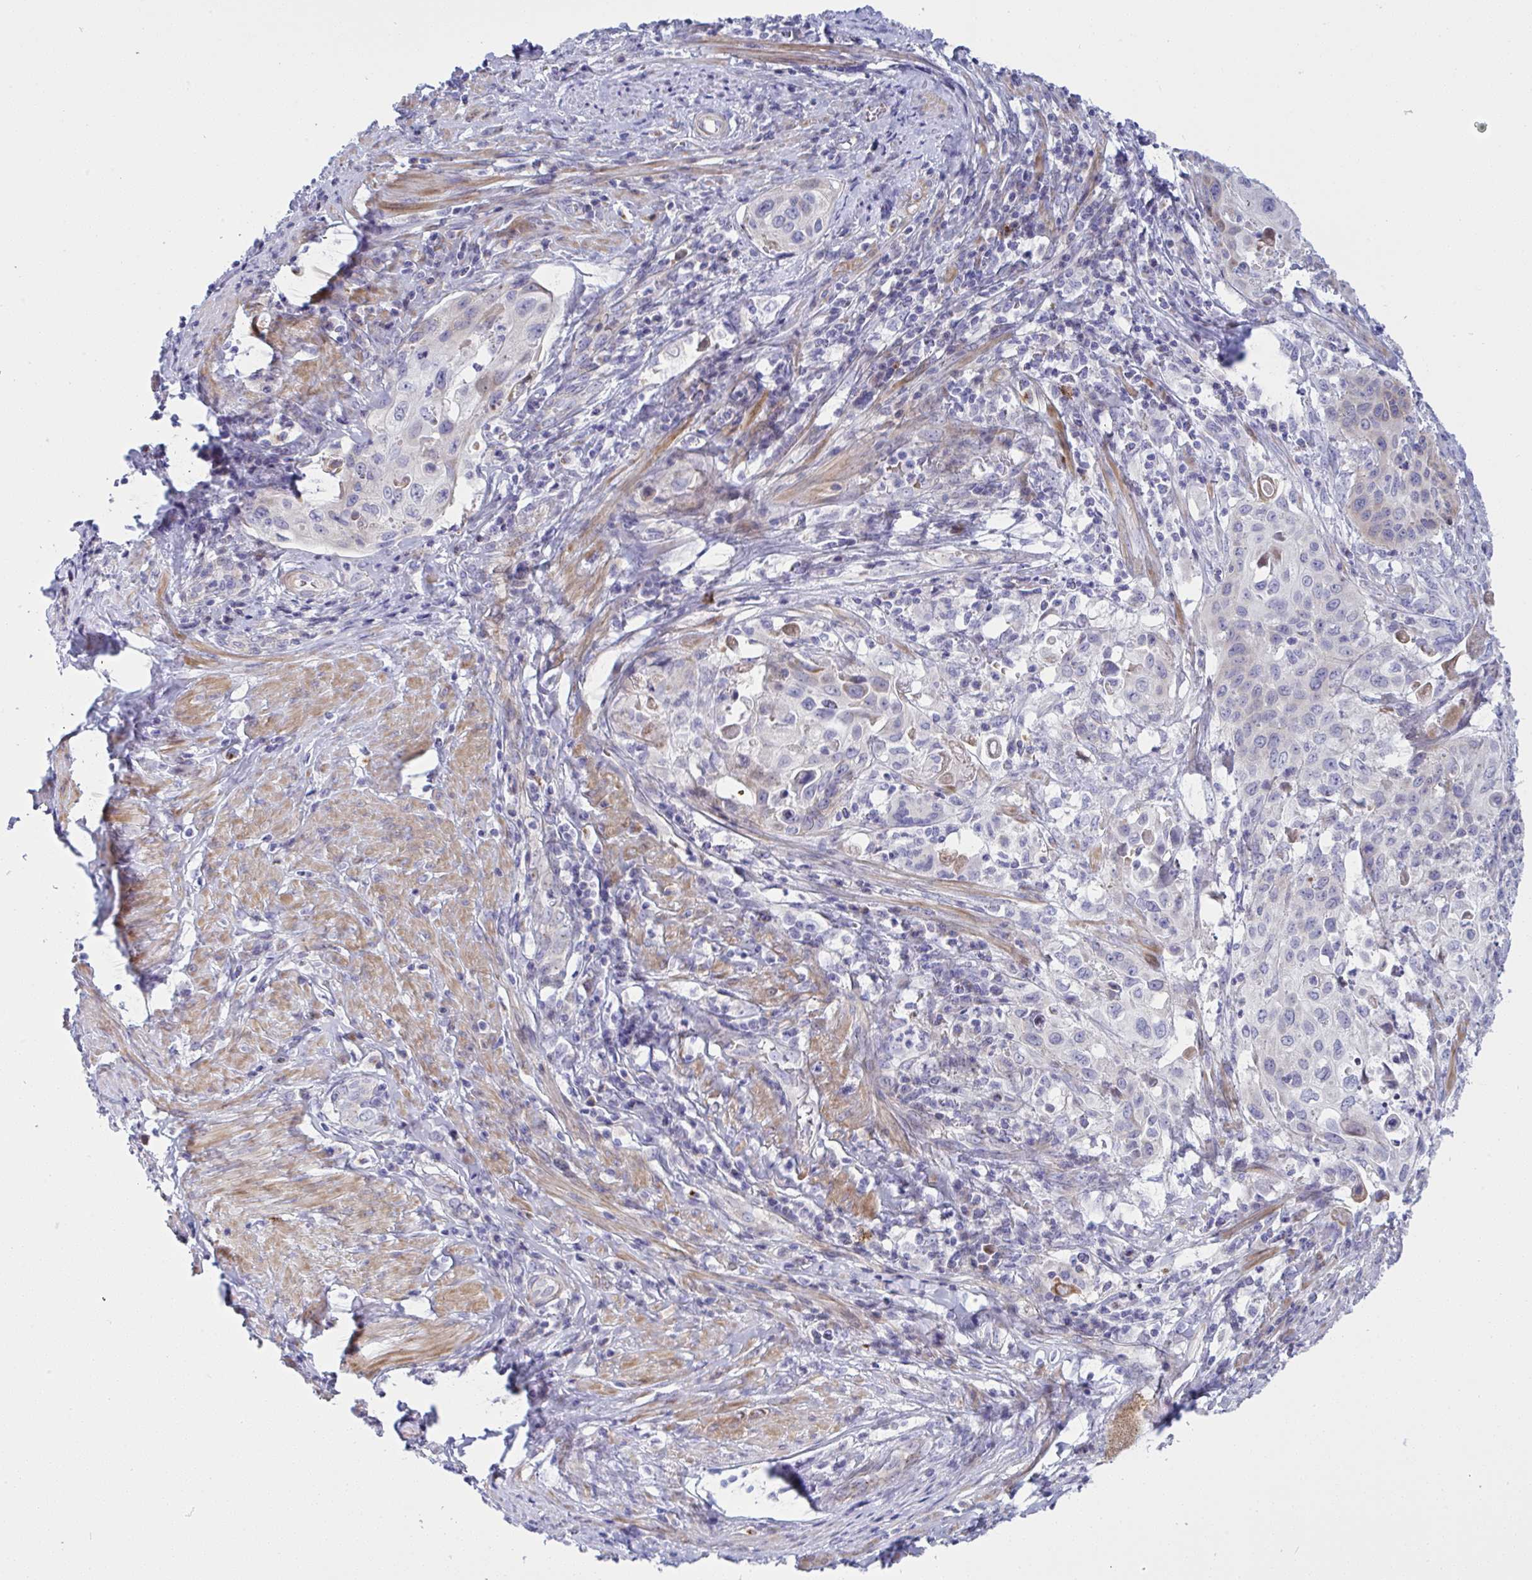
{"staining": {"intensity": "moderate", "quantity": "<25%", "location": "cytoplasmic/membranous"}, "tissue": "cervical cancer", "cell_type": "Tumor cells", "image_type": "cancer", "snomed": [{"axis": "morphology", "description": "Squamous cell carcinoma, NOS"}, {"axis": "topography", "description": "Cervix"}], "caption": "Cervical cancer (squamous cell carcinoma) stained with a brown dye reveals moderate cytoplasmic/membranous positive positivity in approximately <25% of tumor cells.", "gene": "NTN1", "patient": {"sex": "female", "age": 65}}